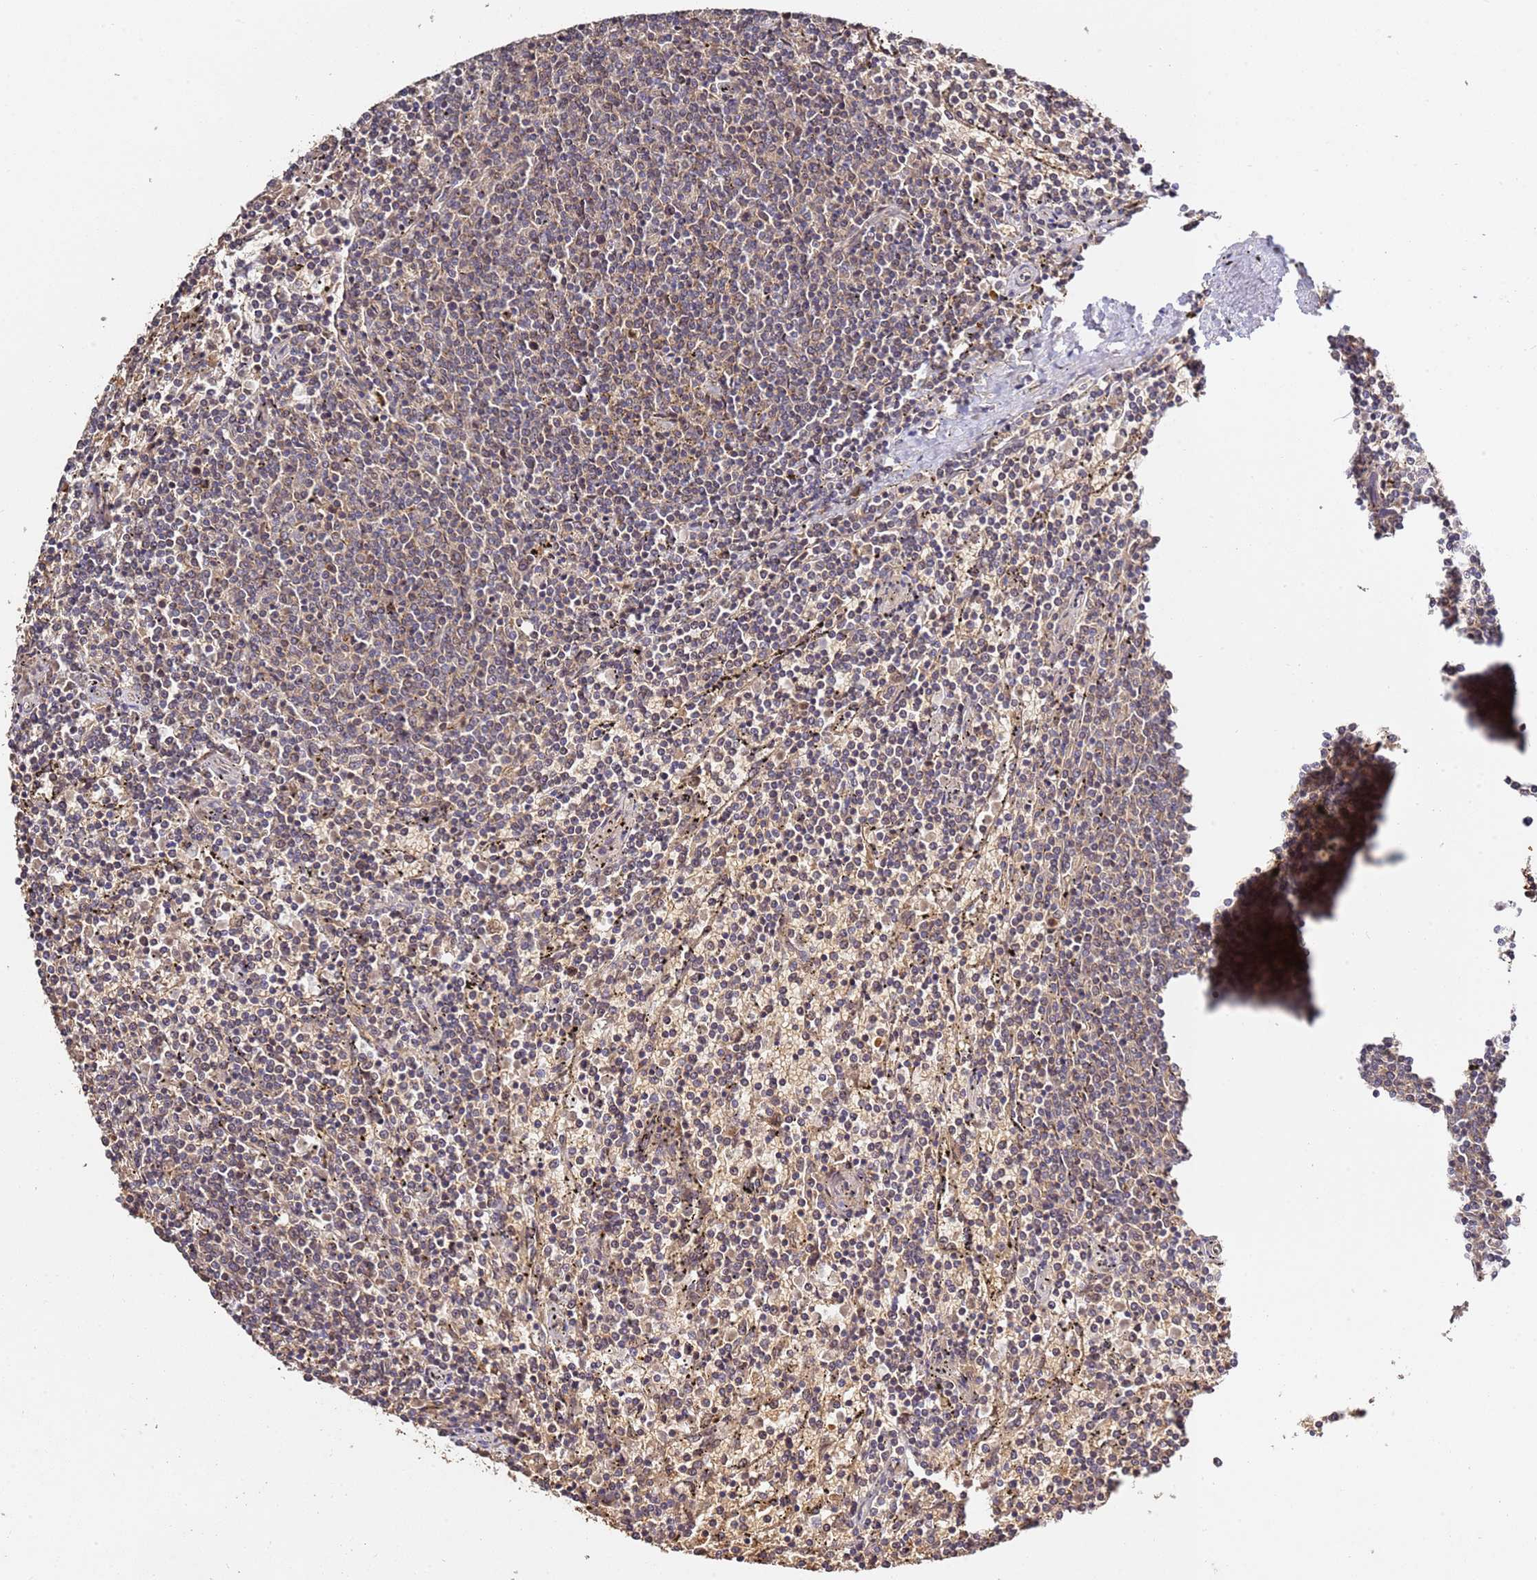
{"staining": {"intensity": "weak", "quantity": "25%-75%", "location": "cytoplasmic/membranous"}, "tissue": "lymphoma", "cell_type": "Tumor cells", "image_type": "cancer", "snomed": [{"axis": "morphology", "description": "Malignant lymphoma, non-Hodgkin's type, Low grade"}, {"axis": "topography", "description": "Spleen"}], "caption": "A micrograph of human lymphoma stained for a protein shows weak cytoplasmic/membranous brown staining in tumor cells.", "gene": "OSBPL2", "patient": {"sex": "female", "age": 50}}